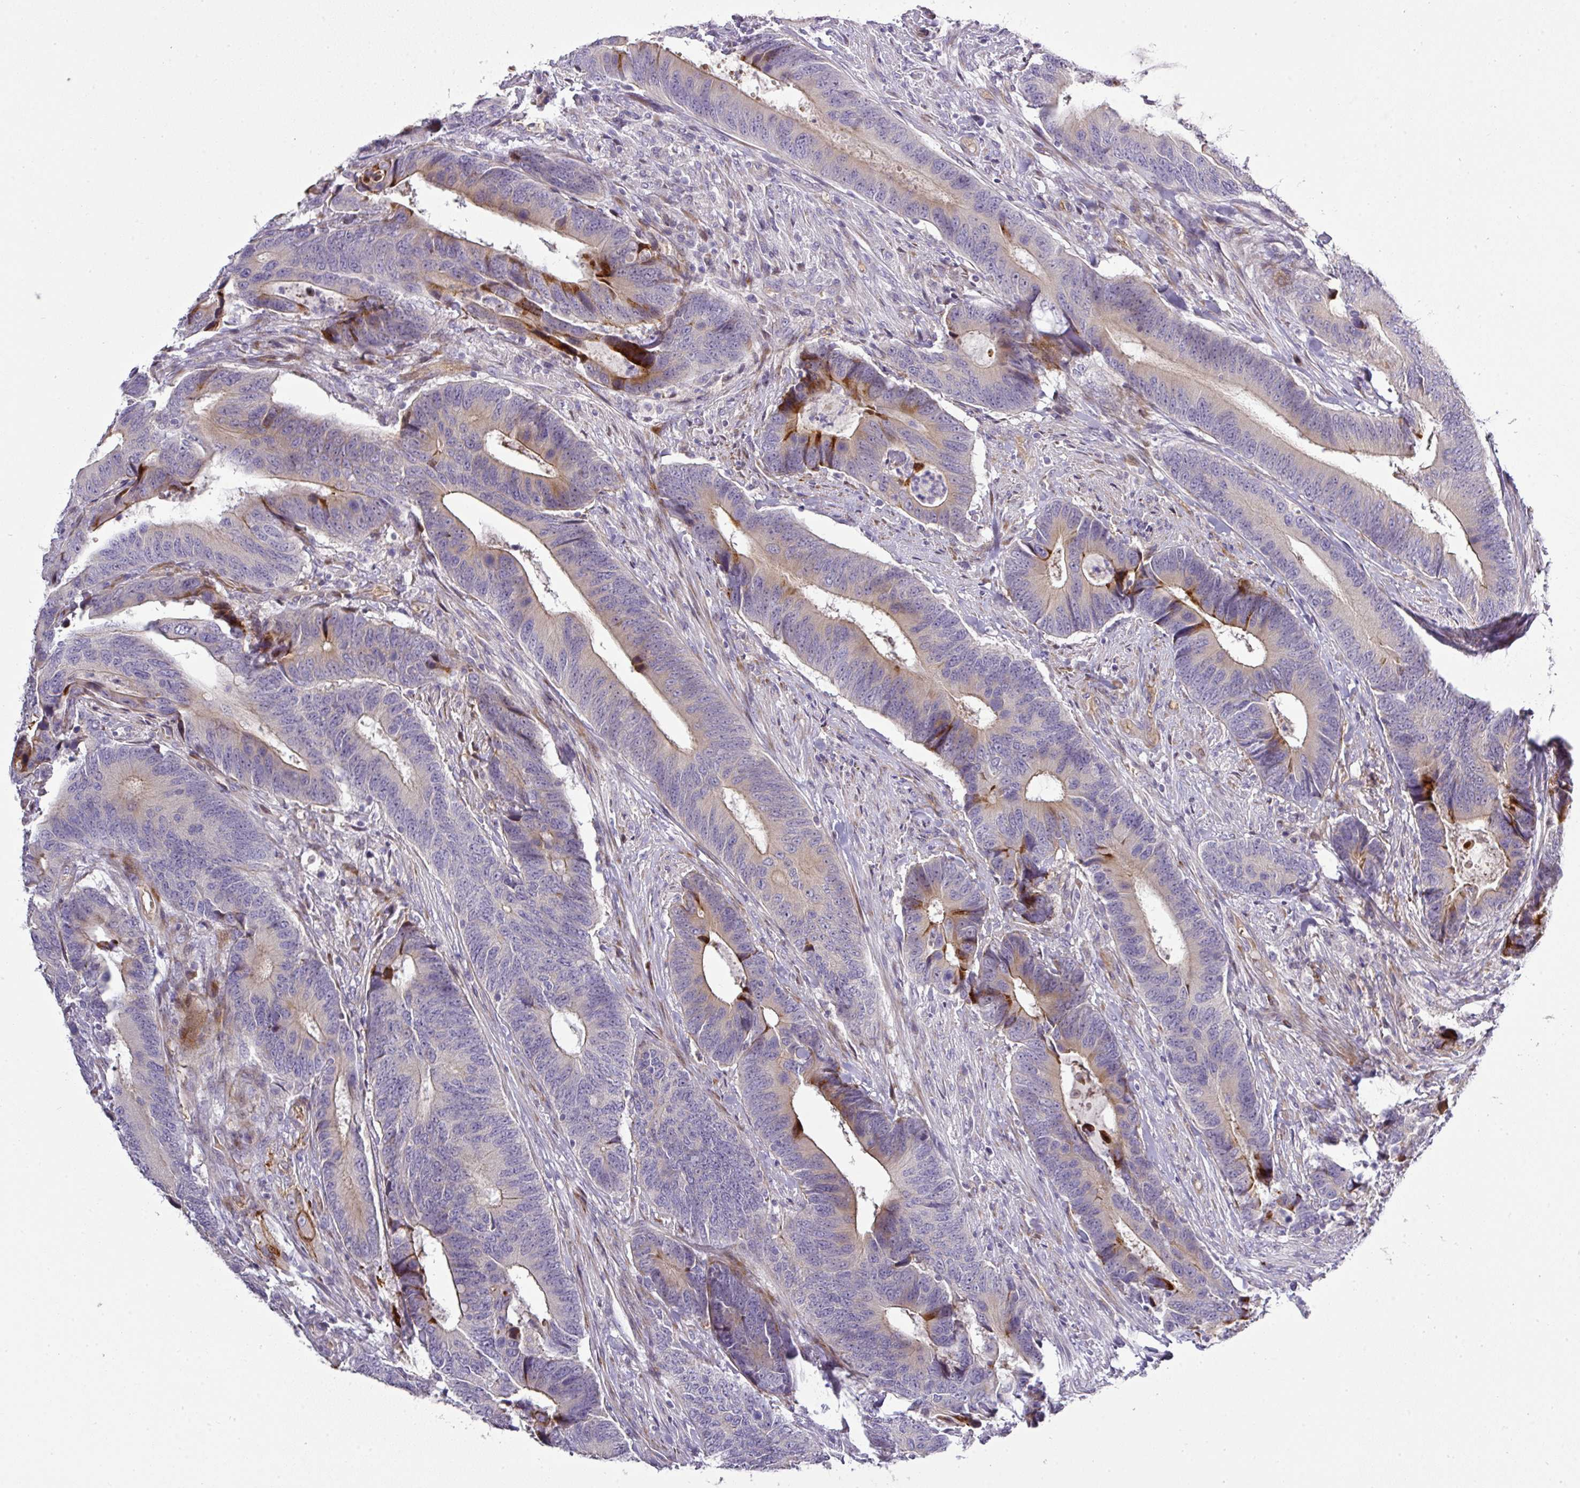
{"staining": {"intensity": "moderate", "quantity": "<25%", "location": "cytoplasmic/membranous"}, "tissue": "colorectal cancer", "cell_type": "Tumor cells", "image_type": "cancer", "snomed": [{"axis": "morphology", "description": "Adenocarcinoma, NOS"}, {"axis": "topography", "description": "Colon"}], "caption": "Protein expression analysis of human colorectal adenocarcinoma reveals moderate cytoplasmic/membranous expression in approximately <25% of tumor cells. (DAB IHC with brightfield microscopy, high magnification).", "gene": "ATP6V1F", "patient": {"sex": "male", "age": 87}}